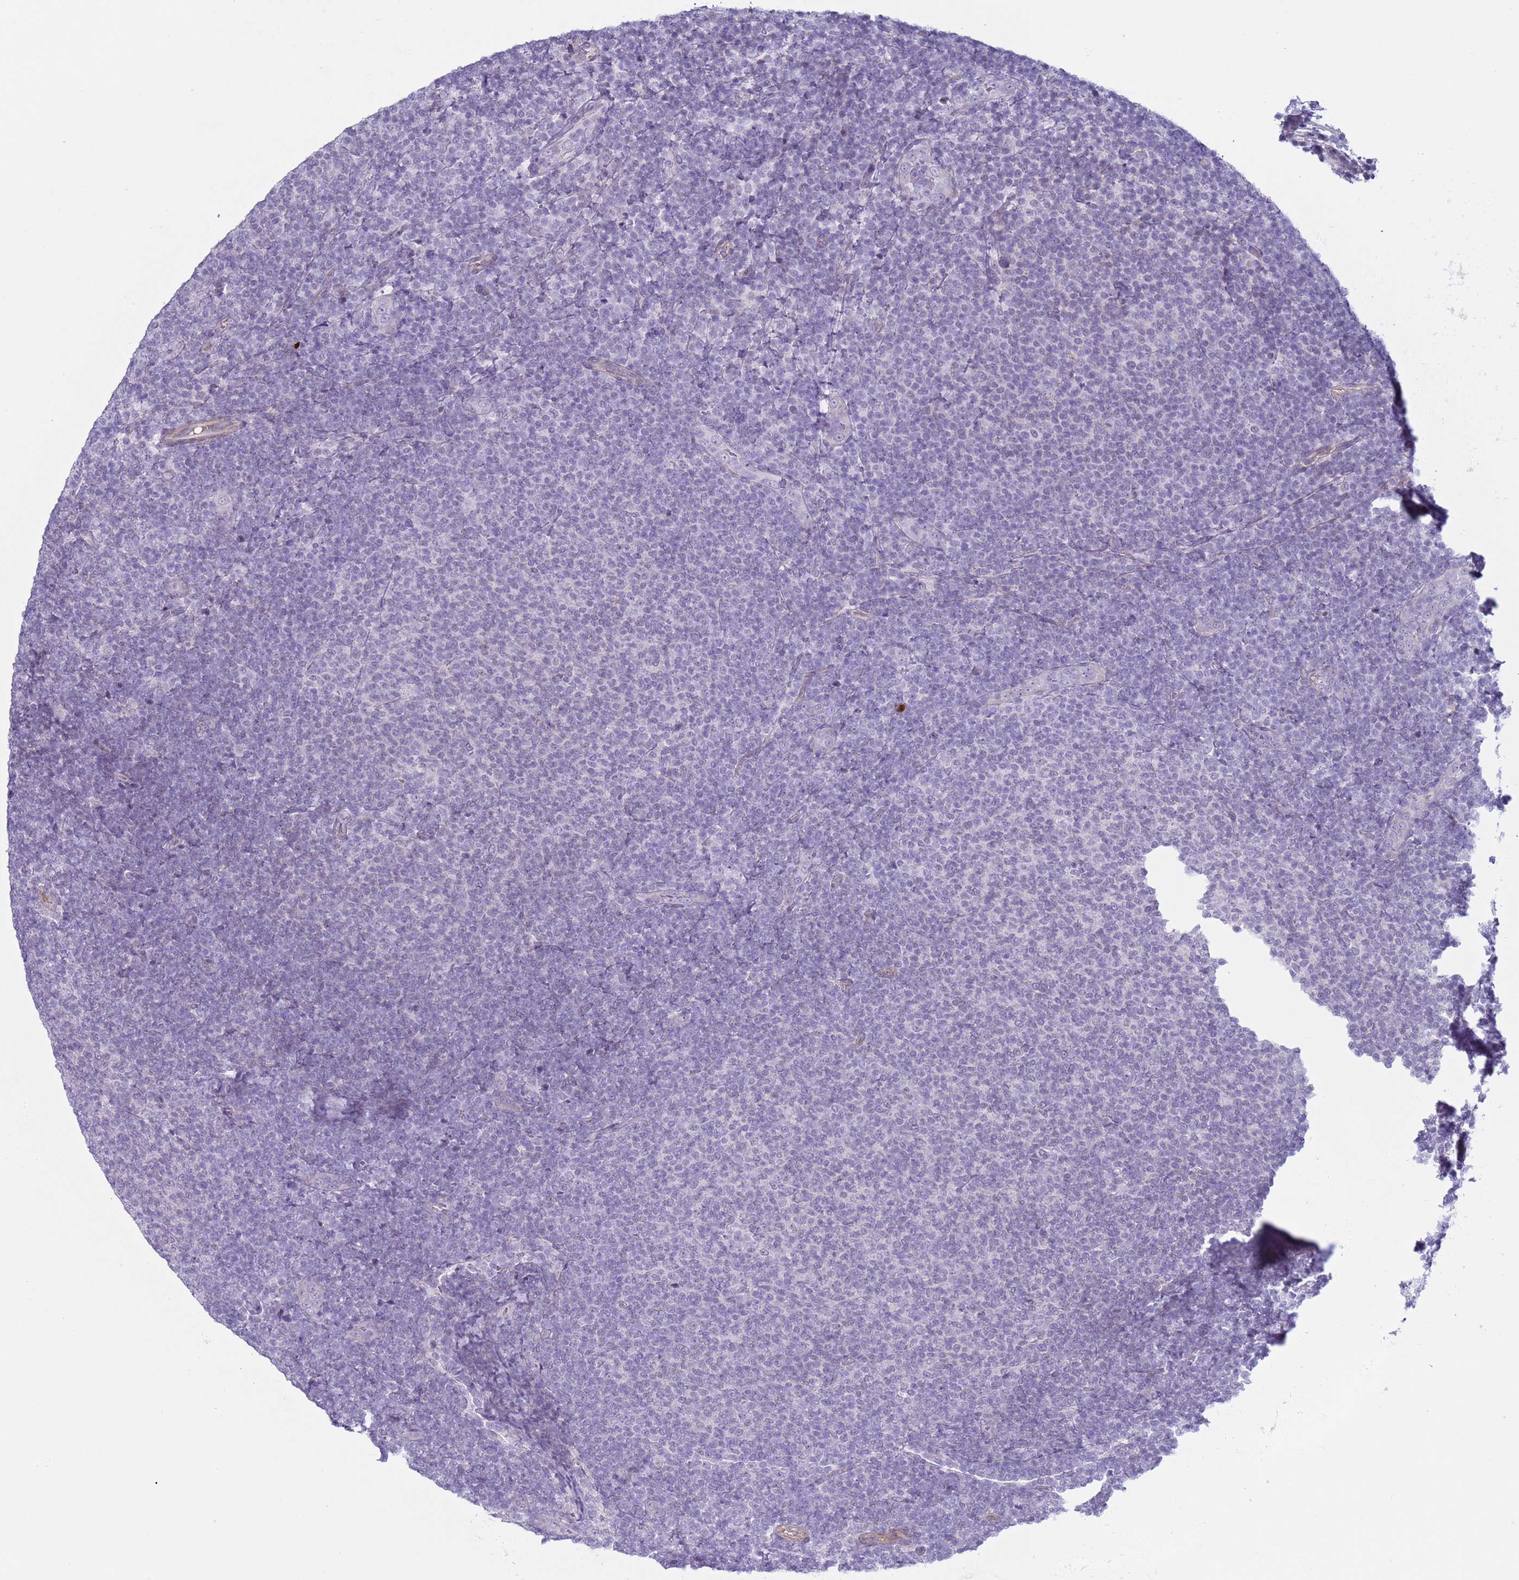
{"staining": {"intensity": "negative", "quantity": "none", "location": "none"}, "tissue": "lymphoma", "cell_type": "Tumor cells", "image_type": "cancer", "snomed": [{"axis": "morphology", "description": "Malignant lymphoma, non-Hodgkin's type, Low grade"}, {"axis": "topography", "description": "Lymph node"}], "caption": "Immunohistochemical staining of lymphoma reveals no significant expression in tumor cells.", "gene": "NPAP1", "patient": {"sex": "male", "age": 66}}